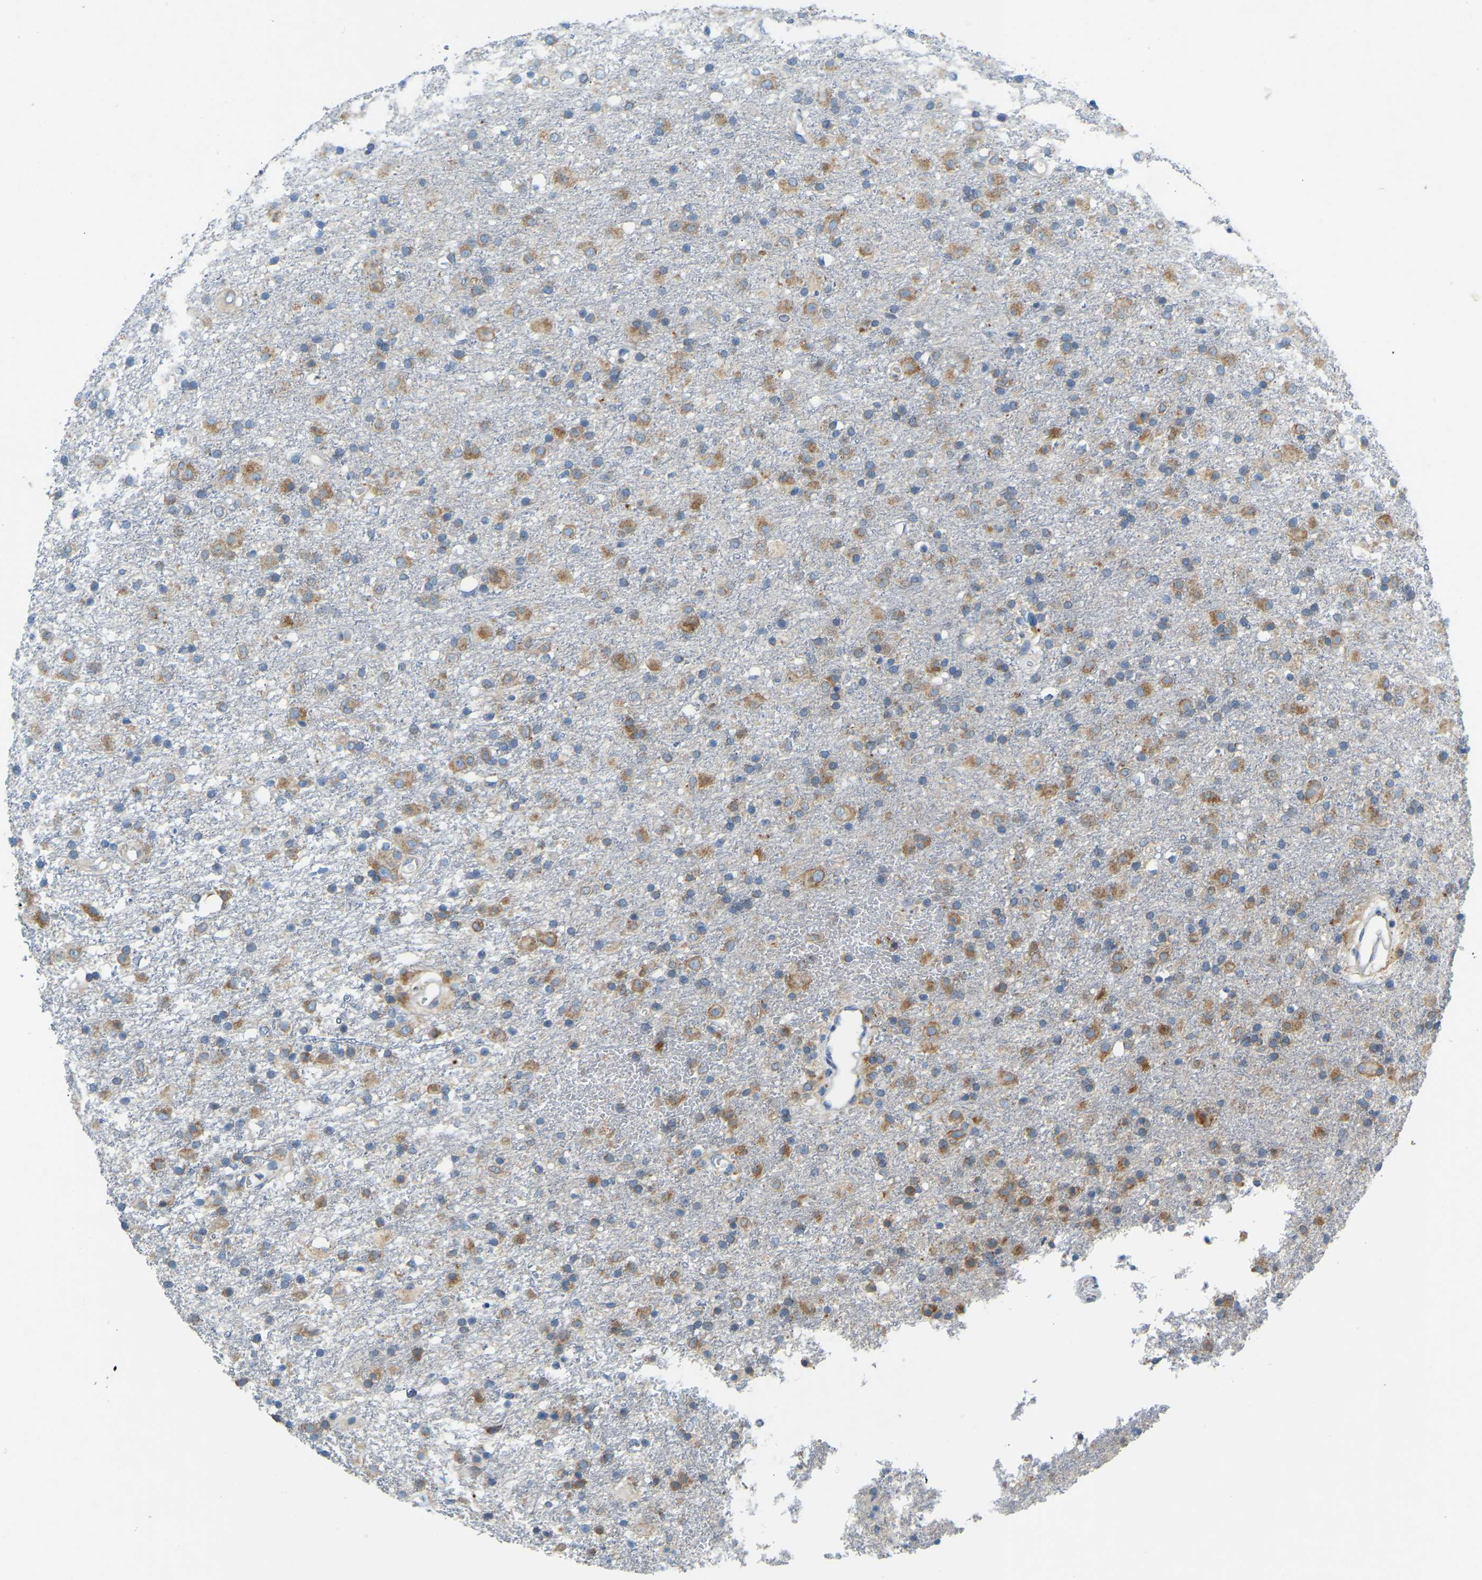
{"staining": {"intensity": "strong", "quantity": "25%-75%", "location": "cytoplasmic/membranous"}, "tissue": "glioma", "cell_type": "Tumor cells", "image_type": "cancer", "snomed": [{"axis": "morphology", "description": "Glioma, malignant, Low grade"}, {"axis": "topography", "description": "Brain"}], "caption": "Protein expression analysis of low-grade glioma (malignant) demonstrates strong cytoplasmic/membranous staining in approximately 25%-75% of tumor cells.", "gene": "SND1", "patient": {"sex": "male", "age": 65}}